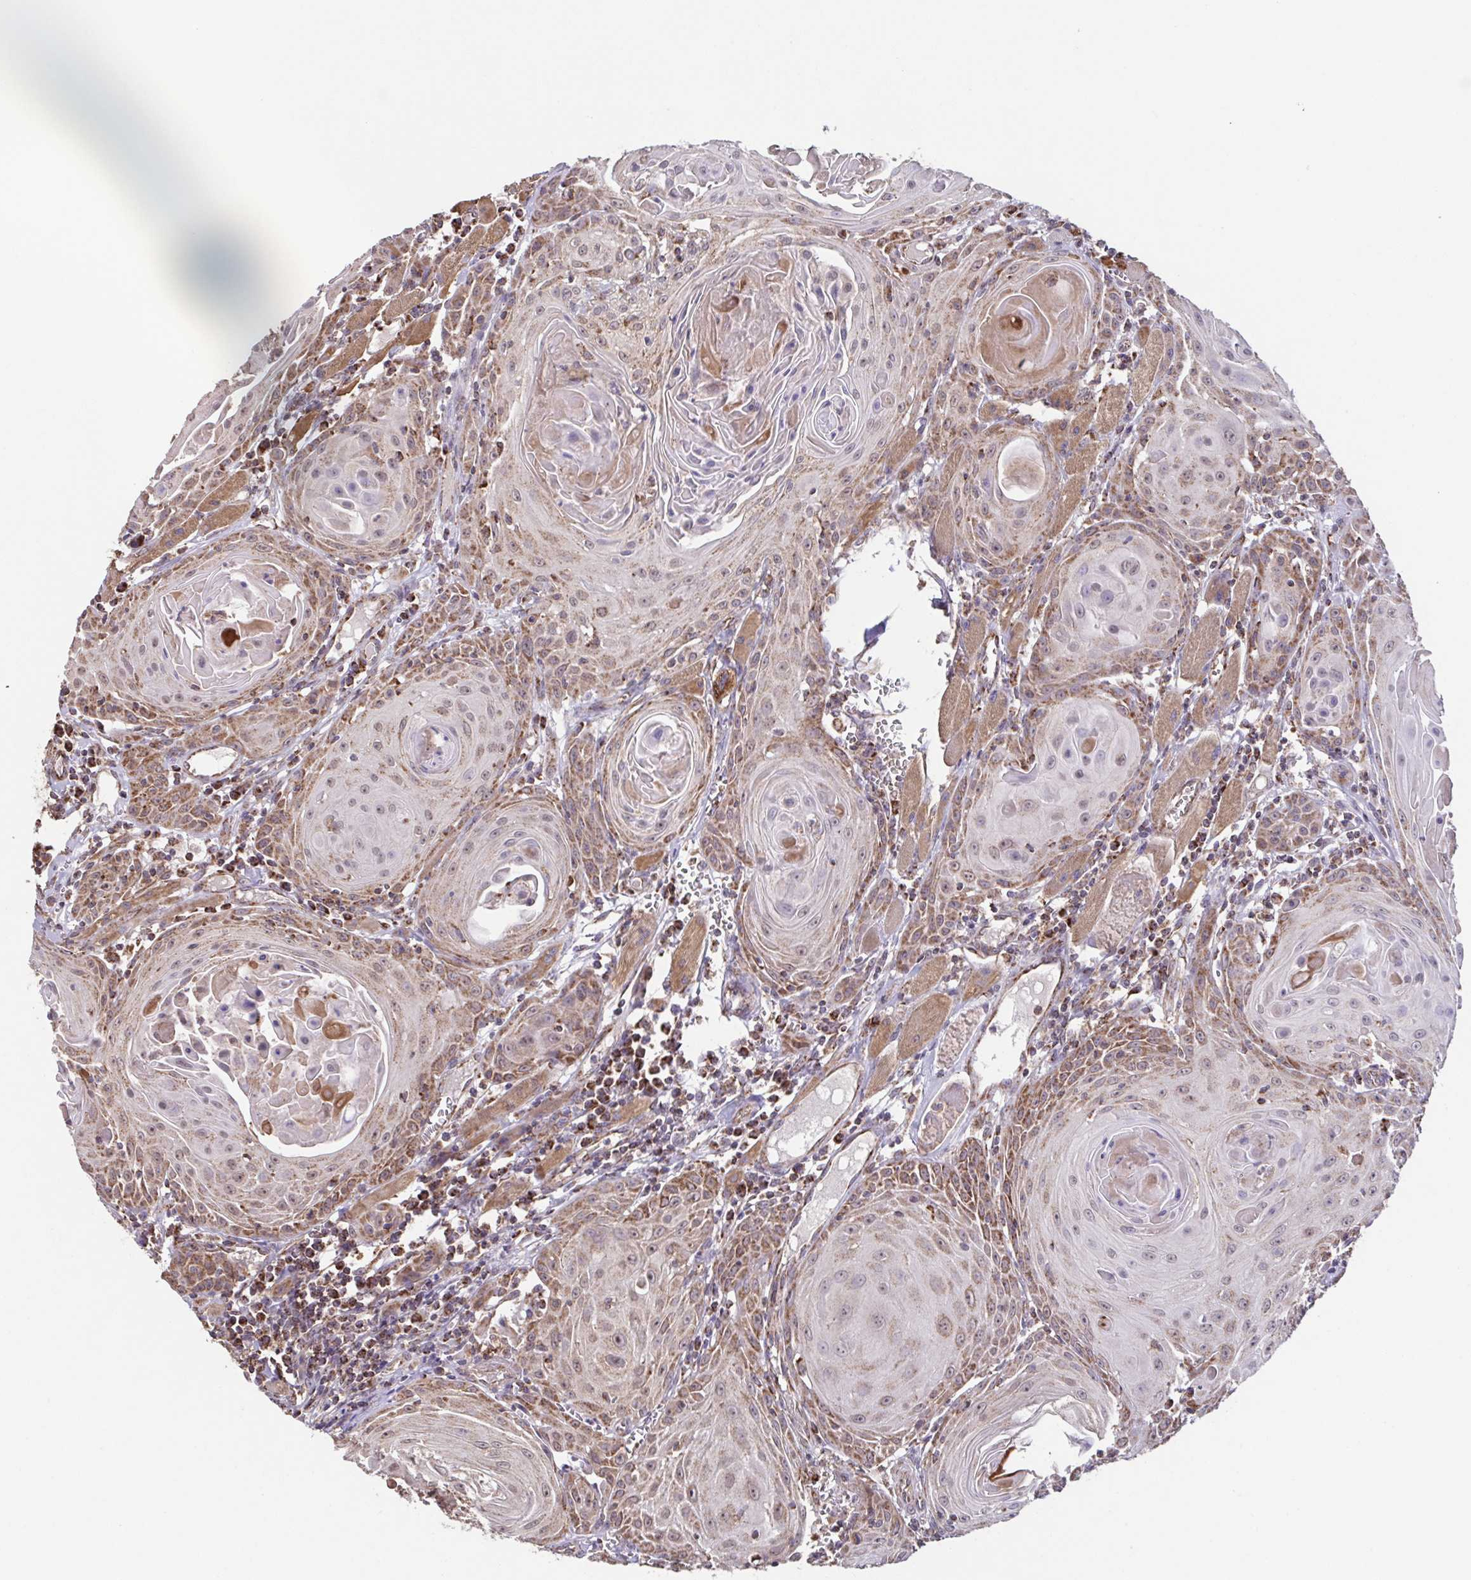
{"staining": {"intensity": "moderate", "quantity": "25%-75%", "location": "cytoplasmic/membranous"}, "tissue": "head and neck cancer", "cell_type": "Tumor cells", "image_type": "cancer", "snomed": [{"axis": "morphology", "description": "Squamous cell carcinoma, NOS"}, {"axis": "topography", "description": "Head-Neck"}], "caption": "Immunohistochemical staining of head and neck squamous cell carcinoma shows moderate cytoplasmic/membranous protein staining in about 25%-75% of tumor cells.", "gene": "DIP2B", "patient": {"sex": "female", "age": 80}}